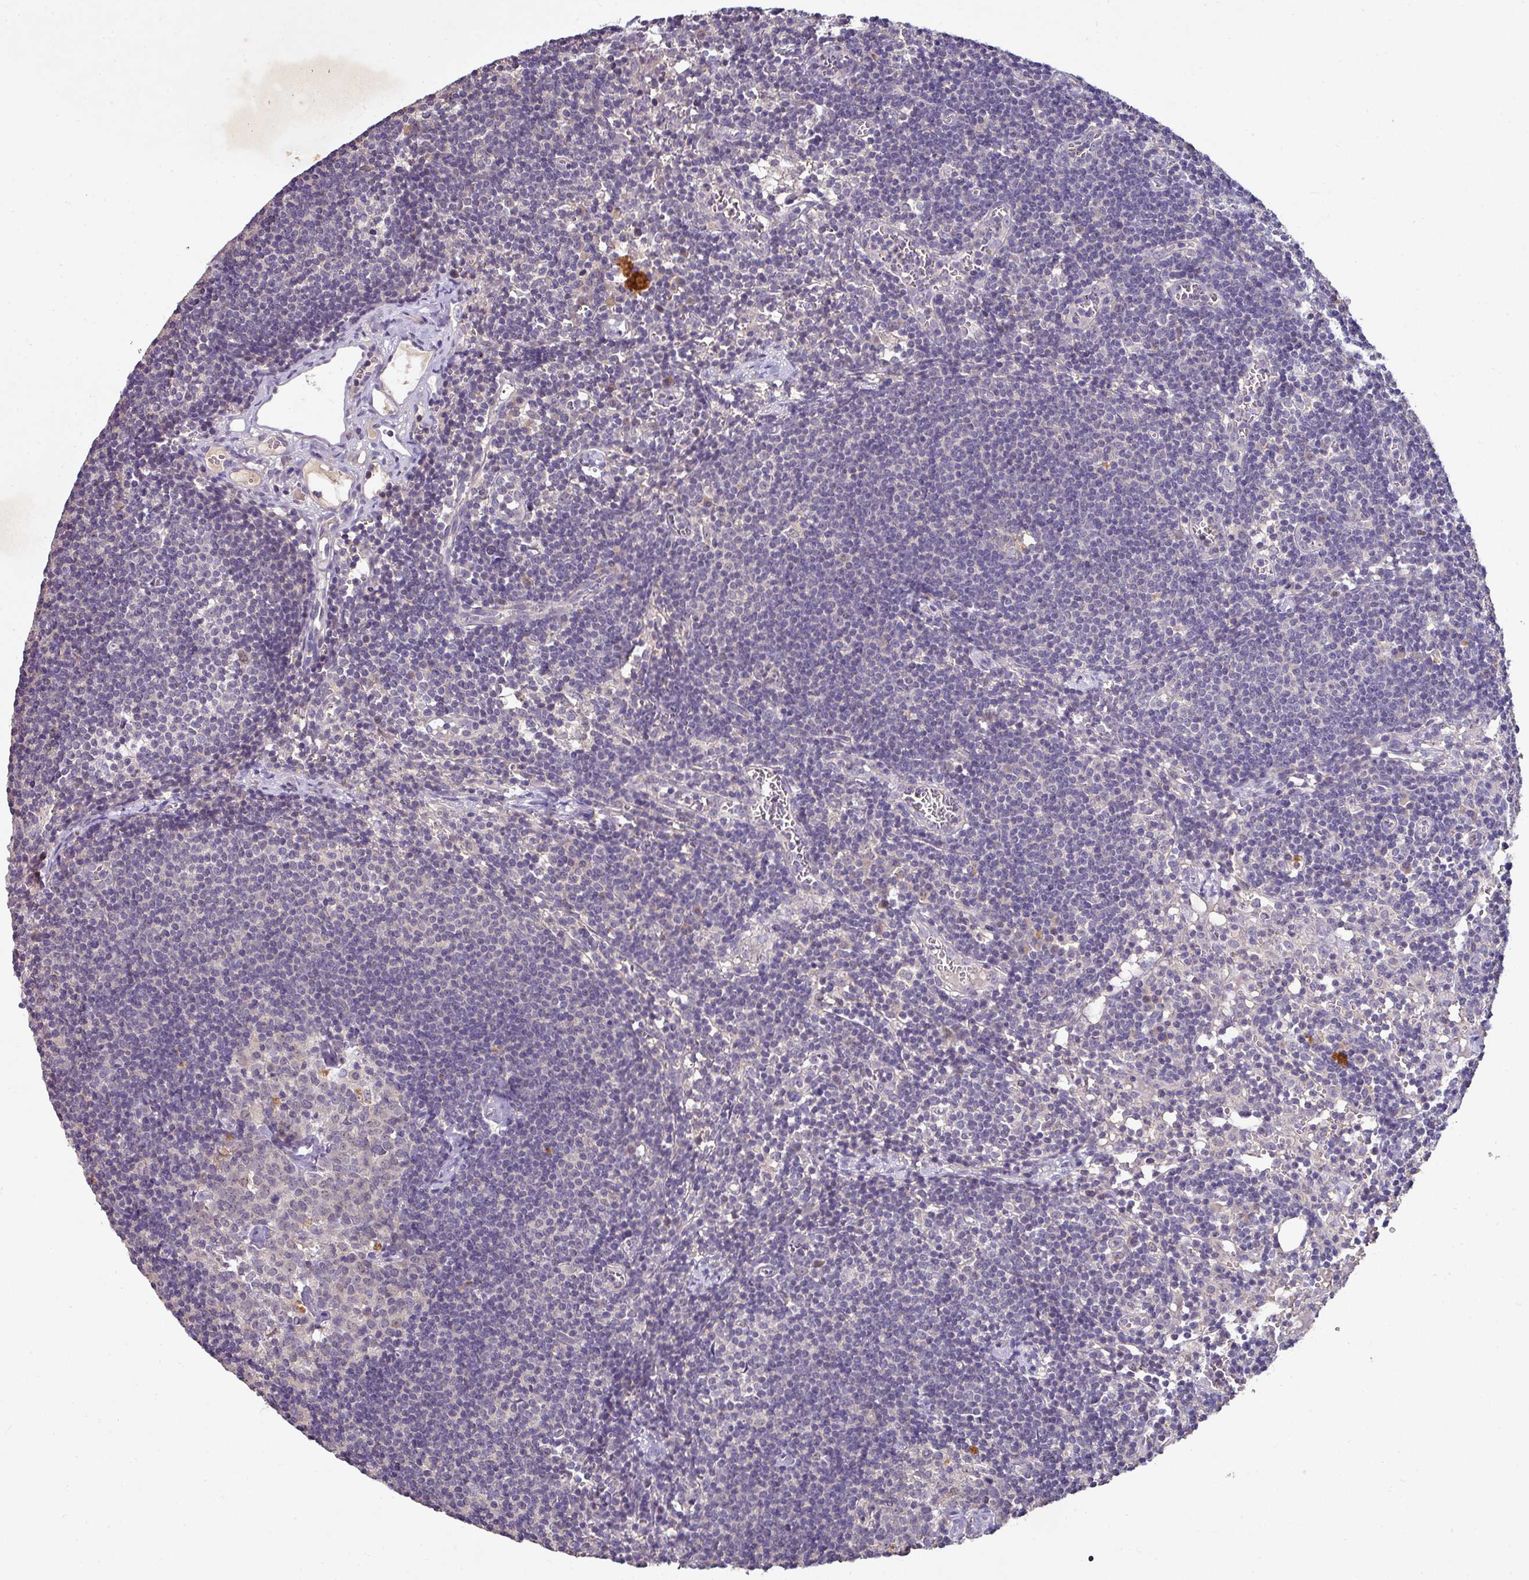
{"staining": {"intensity": "negative", "quantity": "none", "location": "none"}, "tissue": "lymph node", "cell_type": "Germinal center cells", "image_type": "normal", "snomed": [{"axis": "morphology", "description": "Normal tissue, NOS"}, {"axis": "topography", "description": "Lymph node"}], "caption": "Germinal center cells are negative for protein expression in unremarkable human lymph node. (Brightfield microscopy of DAB IHC at high magnification).", "gene": "AEBP2", "patient": {"sex": "female", "age": 27}}